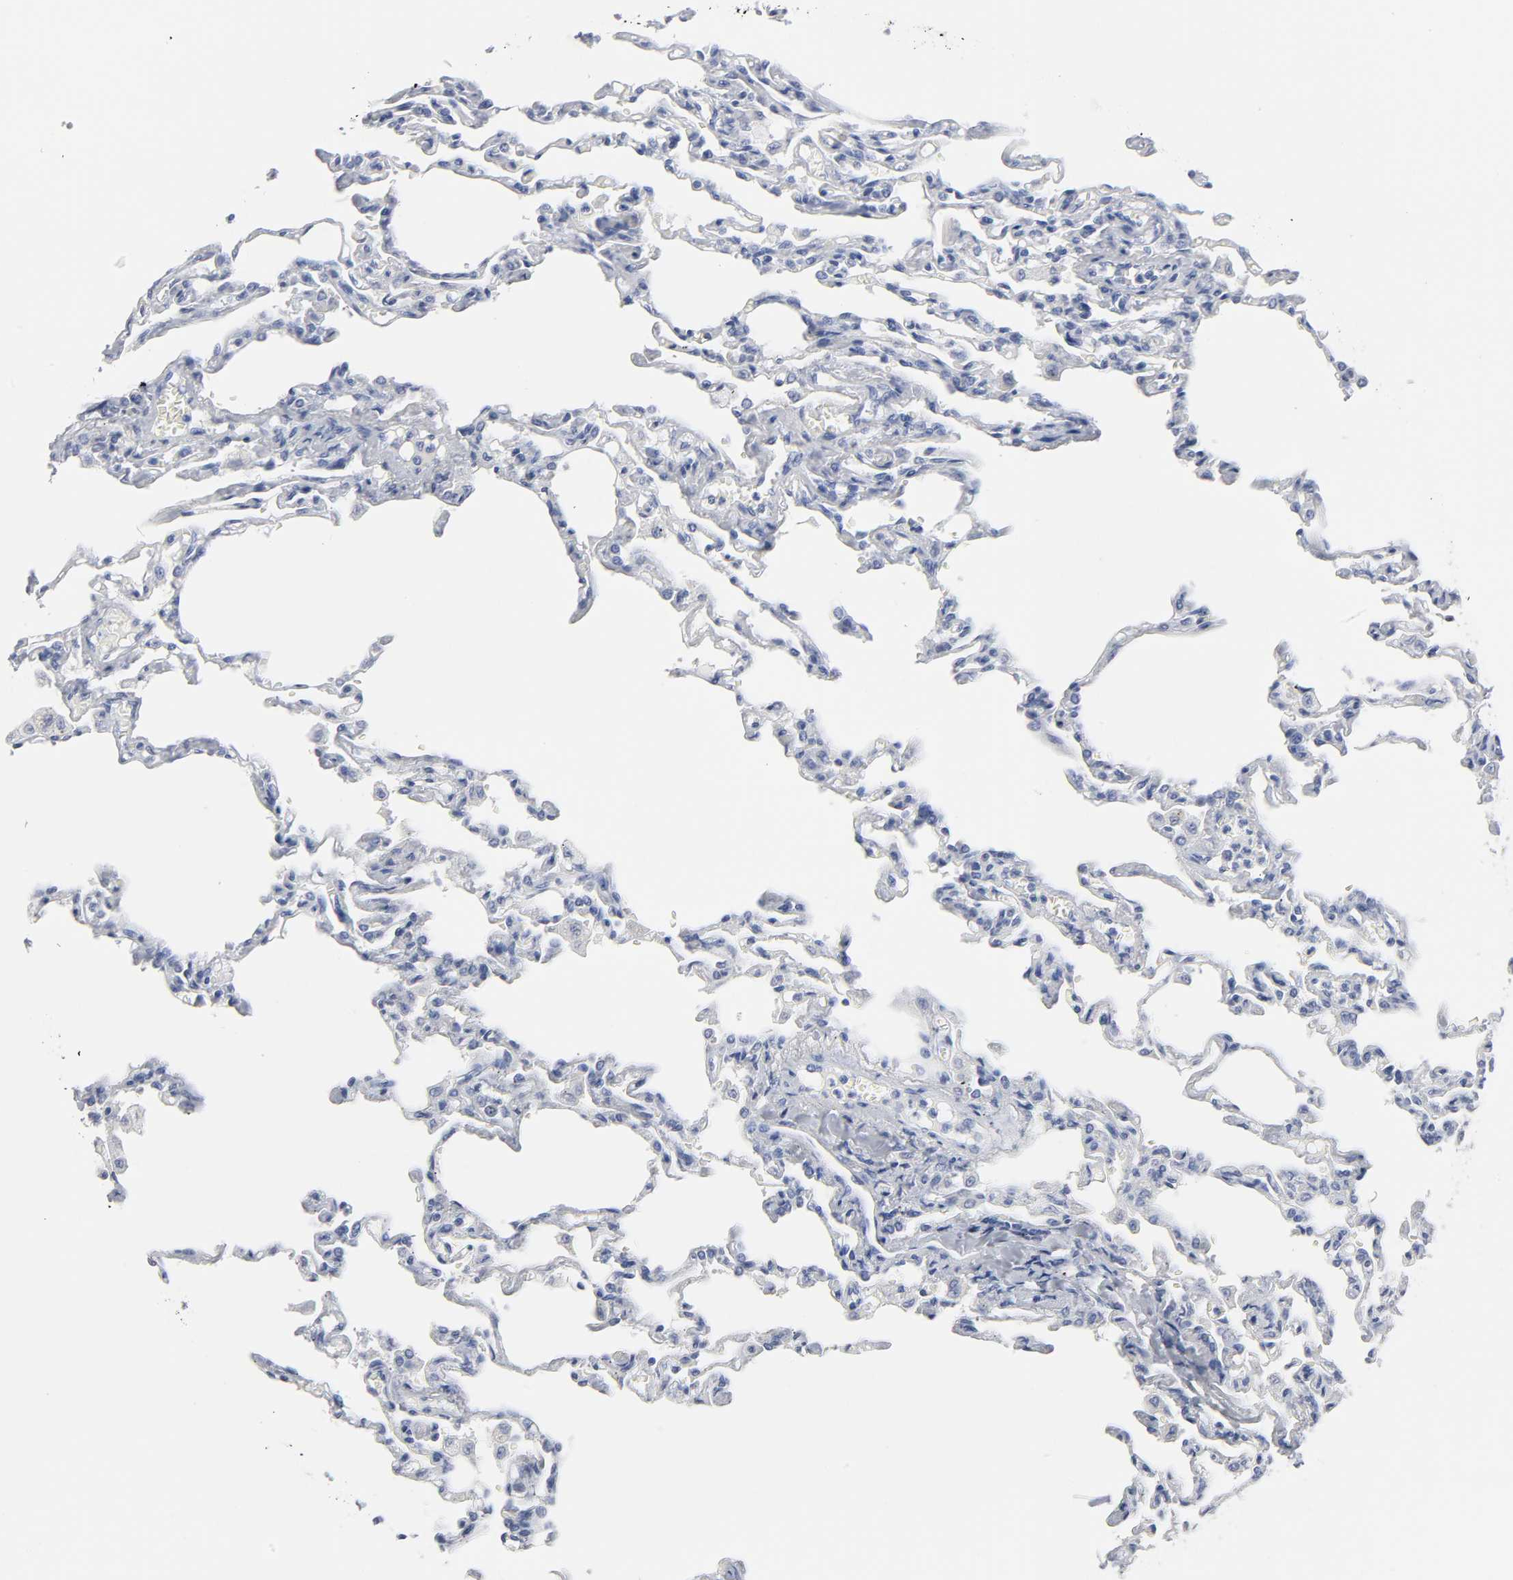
{"staining": {"intensity": "negative", "quantity": "none", "location": "none"}, "tissue": "lung", "cell_type": "Alveolar cells", "image_type": "normal", "snomed": [{"axis": "morphology", "description": "Normal tissue, NOS"}, {"axis": "topography", "description": "Lung"}], "caption": "IHC of unremarkable human lung exhibits no expression in alveolar cells. The staining is performed using DAB (3,3'-diaminobenzidine) brown chromogen with nuclei counter-stained in using hematoxylin.", "gene": "SLCO1B3", "patient": {"sex": "male", "age": 21}}